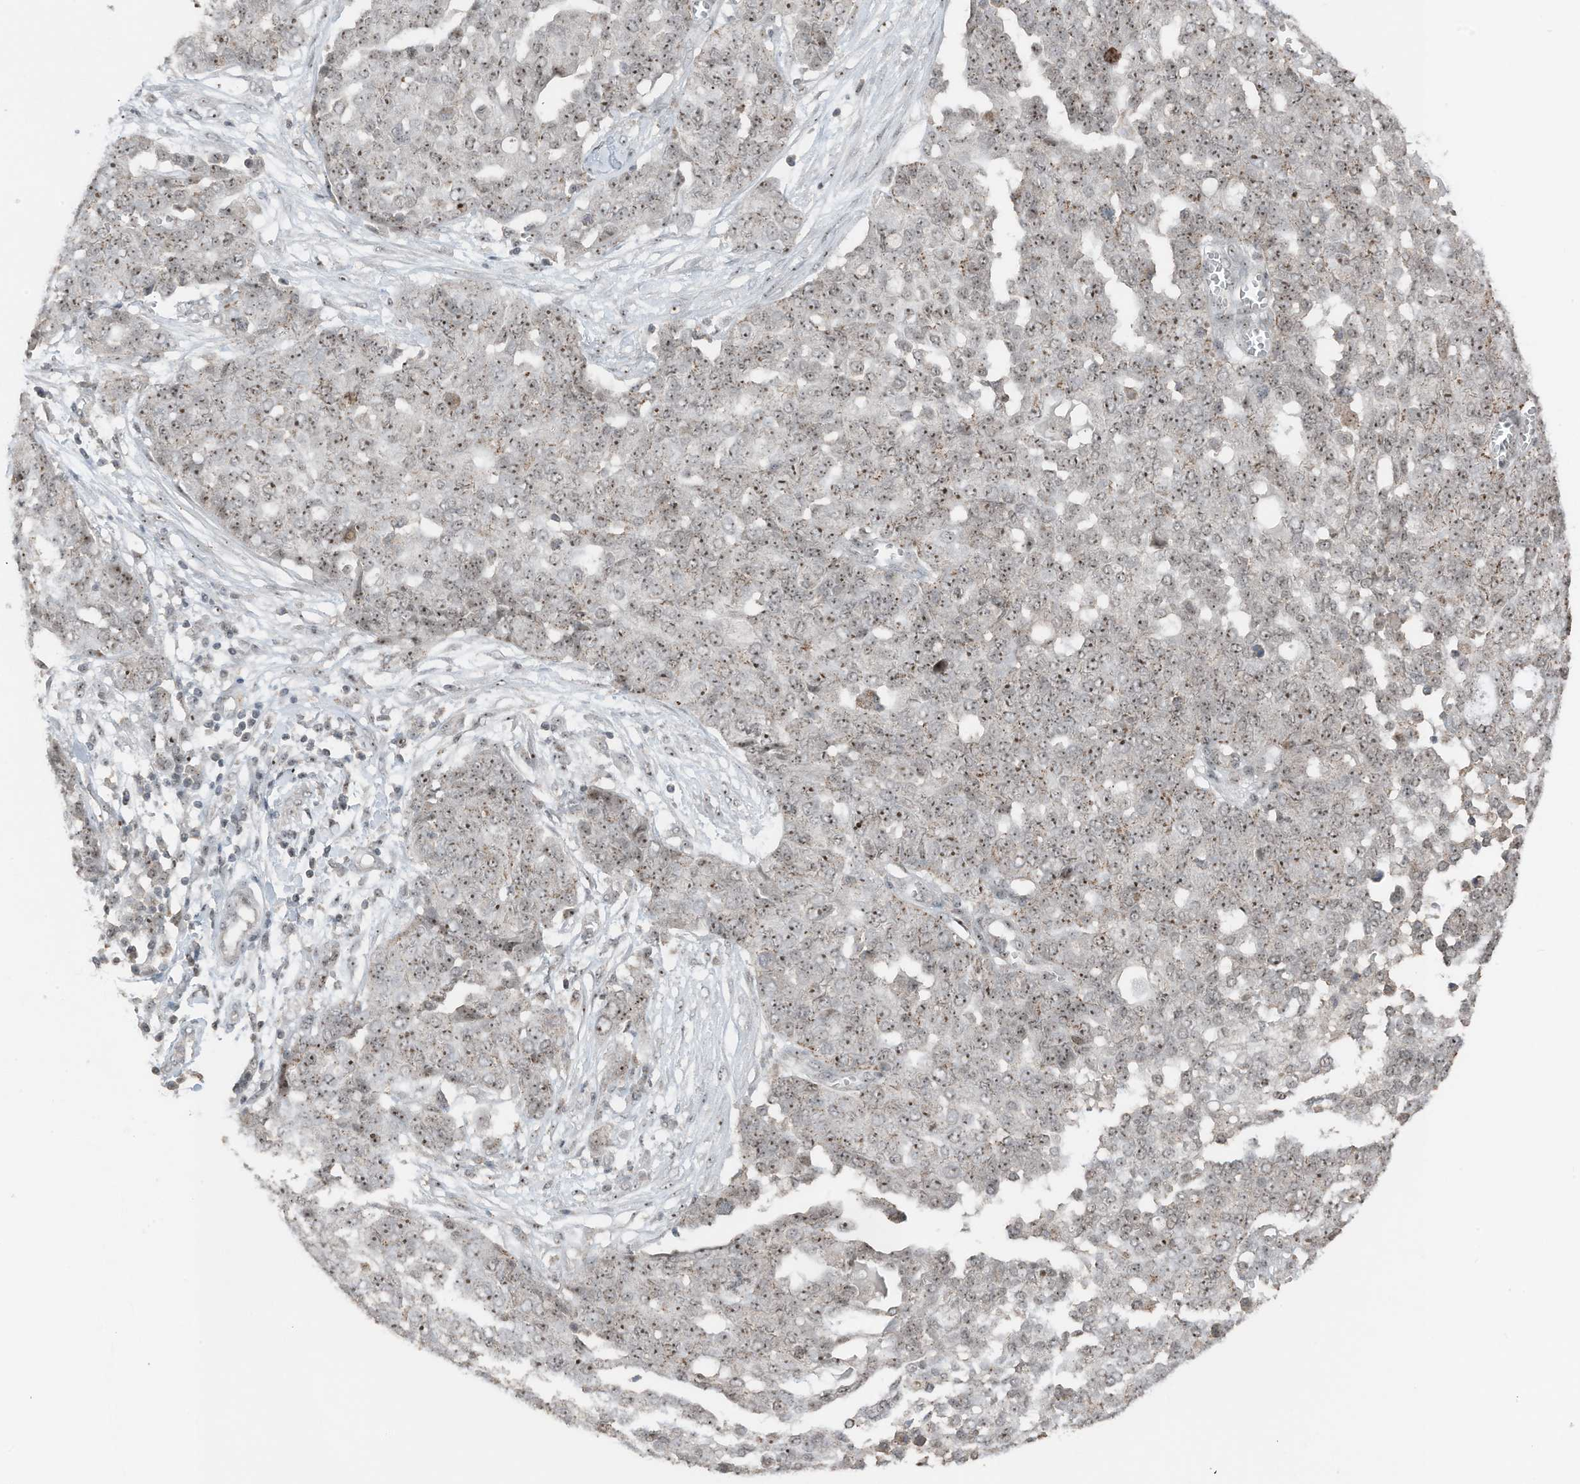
{"staining": {"intensity": "moderate", "quantity": ">75%", "location": "nuclear"}, "tissue": "ovarian cancer", "cell_type": "Tumor cells", "image_type": "cancer", "snomed": [{"axis": "morphology", "description": "Cystadenocarcinoma, serous, NOS"}, {"axis": "topography", "description": "Soft tissue"}, {"axis": "topography", "description": "Ovary"}], "caption": "Protein staining of ovarian cancer (serous cystadenocarcinoma) tissue demonstrates moderate nuclear positivity in approximately >75% of tumor cells. (DAB IHC, brown staining for protein, blue staining for nuclei).", "gene": "UTP3", "patient": {"sex": "female", "age": 57}}